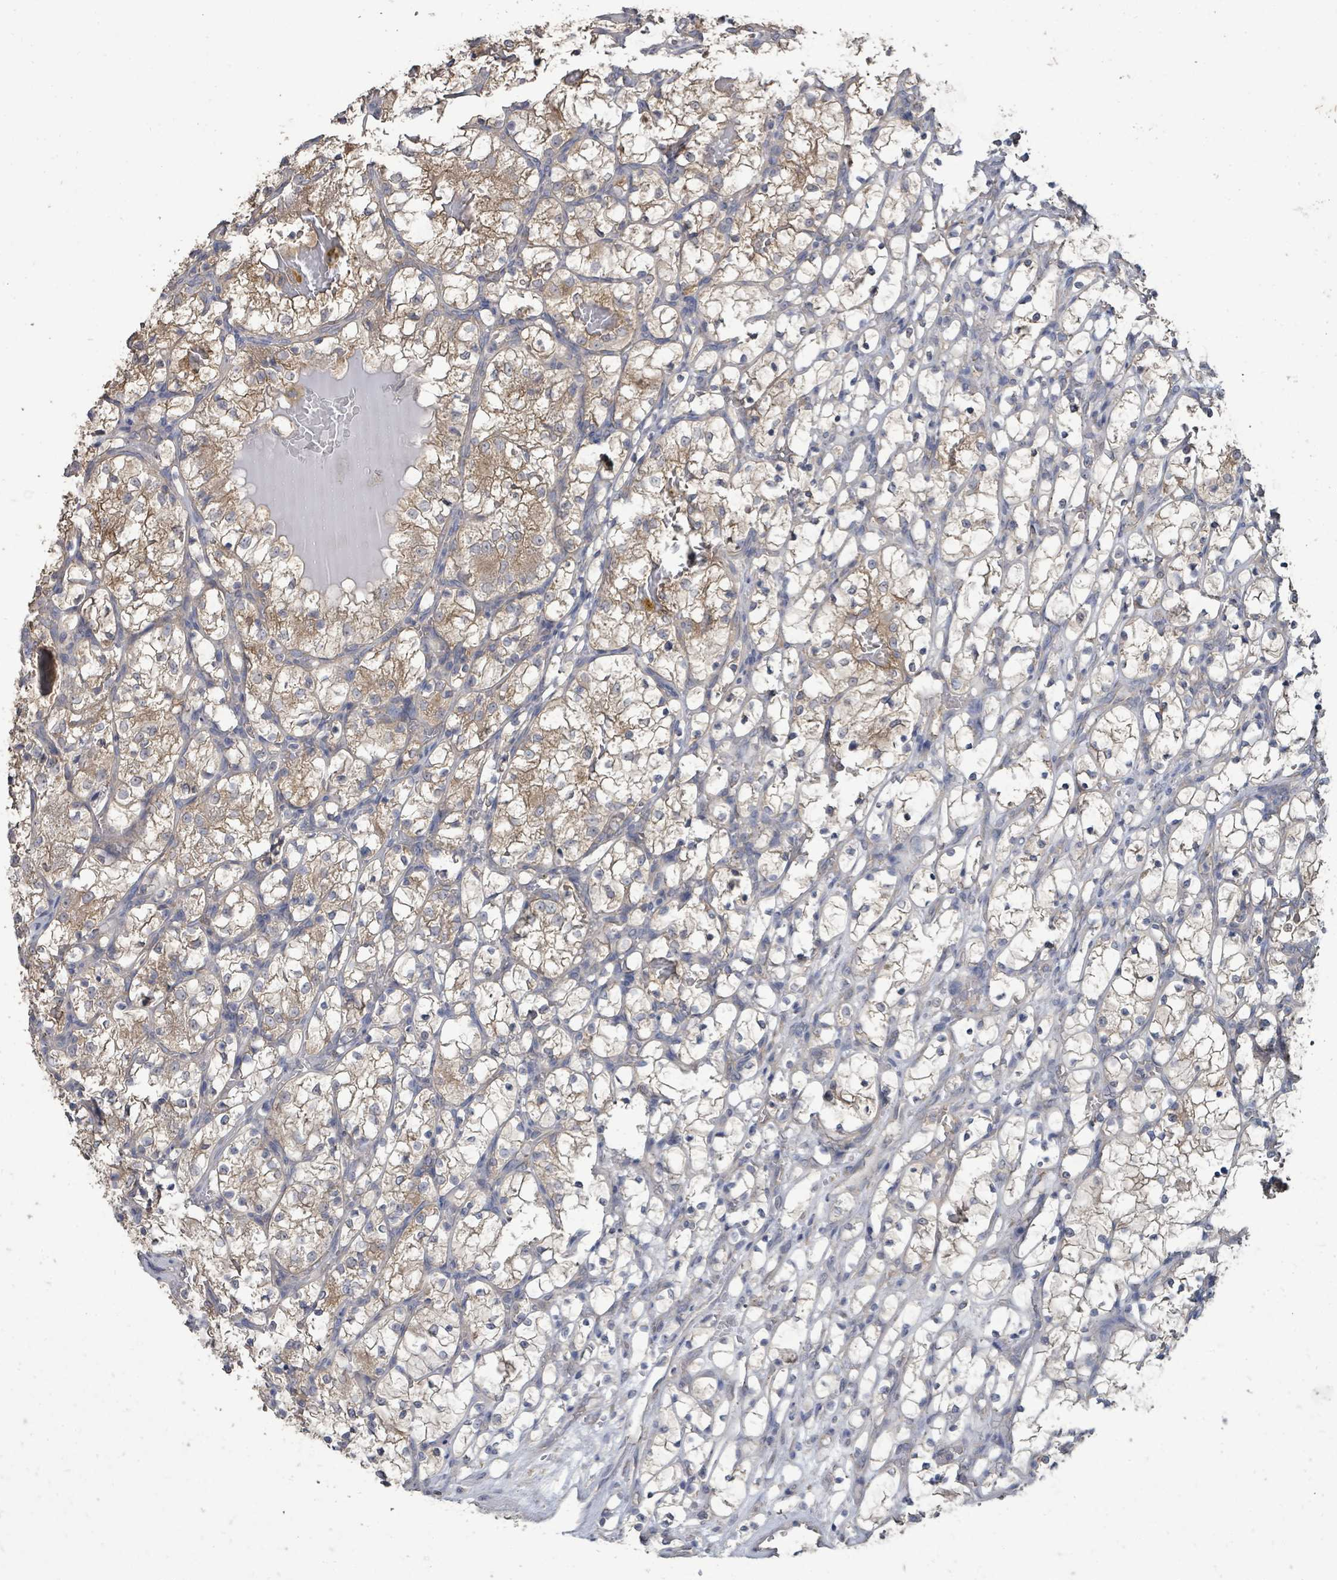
{"staining": {"intensity": "moderate", "quantity": "25%-75%", "location": "cytoplasmic/membranous"}, "tissue": "renal cancer", "cell_type": "Tumor cells", "image_type": "cancer", "snomed": [{"axis": "morphology", "description": "Adenocarcinoma, NOS"}, {"axis": "topography", "description": "Kidney"}], "caption": "Tumor cells exhibit moderate cytoplasmic/membranous positivity in about 25%-75% of cells in renal adenocarcinoma.", "gene": "SLC9A7", "patient": {"sex": "female", "age": 69}}